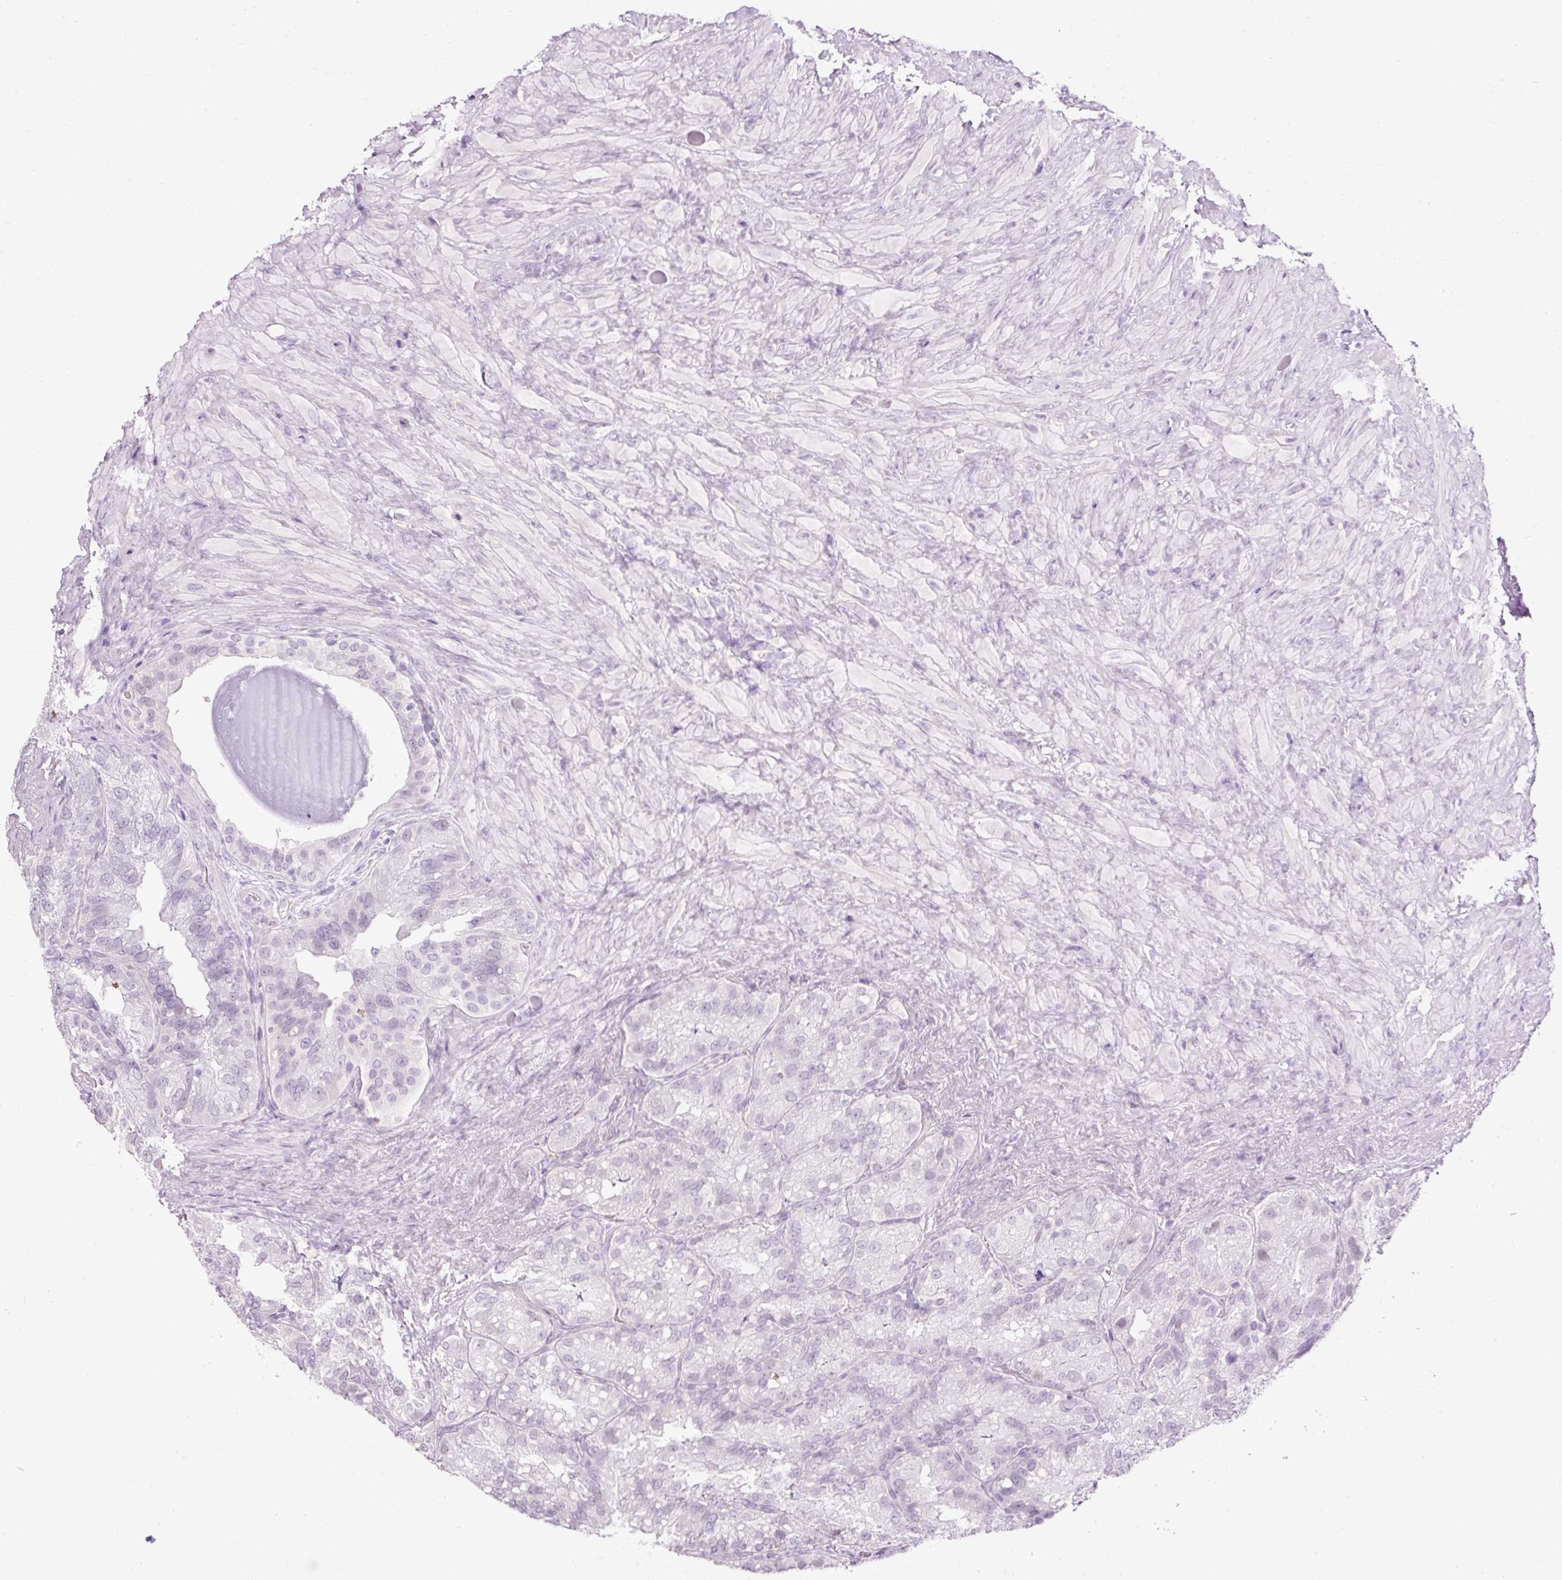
{"staining": {"intensity": "negative", "quantity": "none", "location": "none"}, "tissue": "seminal vesicle", "cell_type": "Glandular cells", "image_type": "normal", "snomed": [{"axis": "morphology", "description": "Normal tissue, NOS"}, {"axis": "topography", "description": "Seminal veicle"}], "caption": "High magnification brightfield microscopy of unremarkable seminal vesicle stained with DAB (brown) and counterstained with hematoxylin (blue): glandular cells show no significant expression. (Stains: DAB IHC with hematoxylin counter stain, Microscopy: brightfield microscopy at high magnification).", "gene": "PDE6B", "patient": {"sex": "male", "age": 69}}